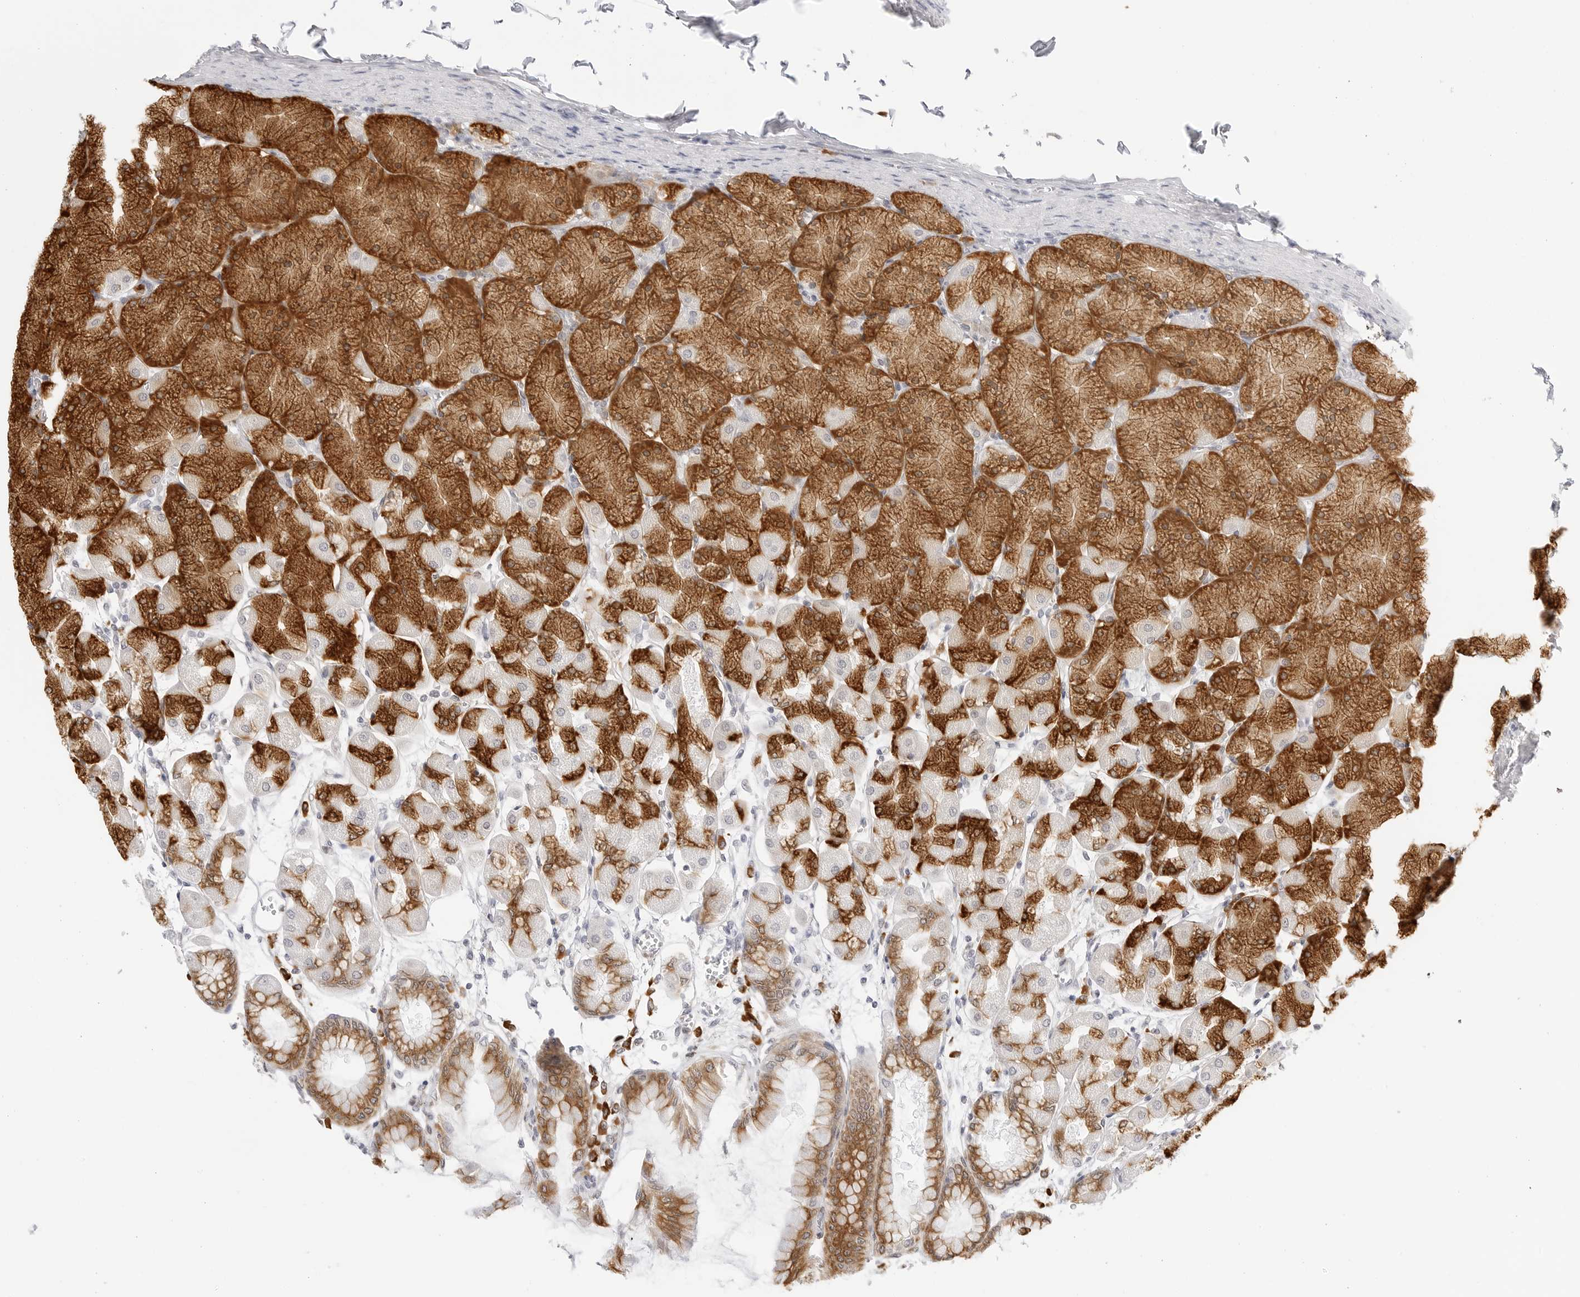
{"staining": {"intensity": "strong", "quantity": ">75%", "location": "cytoplasmic/membranous"}, "tissue": "stomach", "cell_type": "Glandular cells", "image_type": "normal", "snomed": [{"axis": "morphology", "description": "Normal tissue, NOS"}, {"axis": "topography", "description": "Stomach, upper"}], "caption": "IHC staining of benign stomach, which demonstrates high levels of strong cytoplasmic/membranous expression in about >75% of glandular cells indicating strong cytoplasmic/membranous protein staining. The staining was performed using DAB (3,3'-diaminobenzidine) (brown) for protein detection and nuclei were counterstained in hematoxylin (blue).", "gene": "THEM4", "patient": {"sex": "female", "age": 56}}